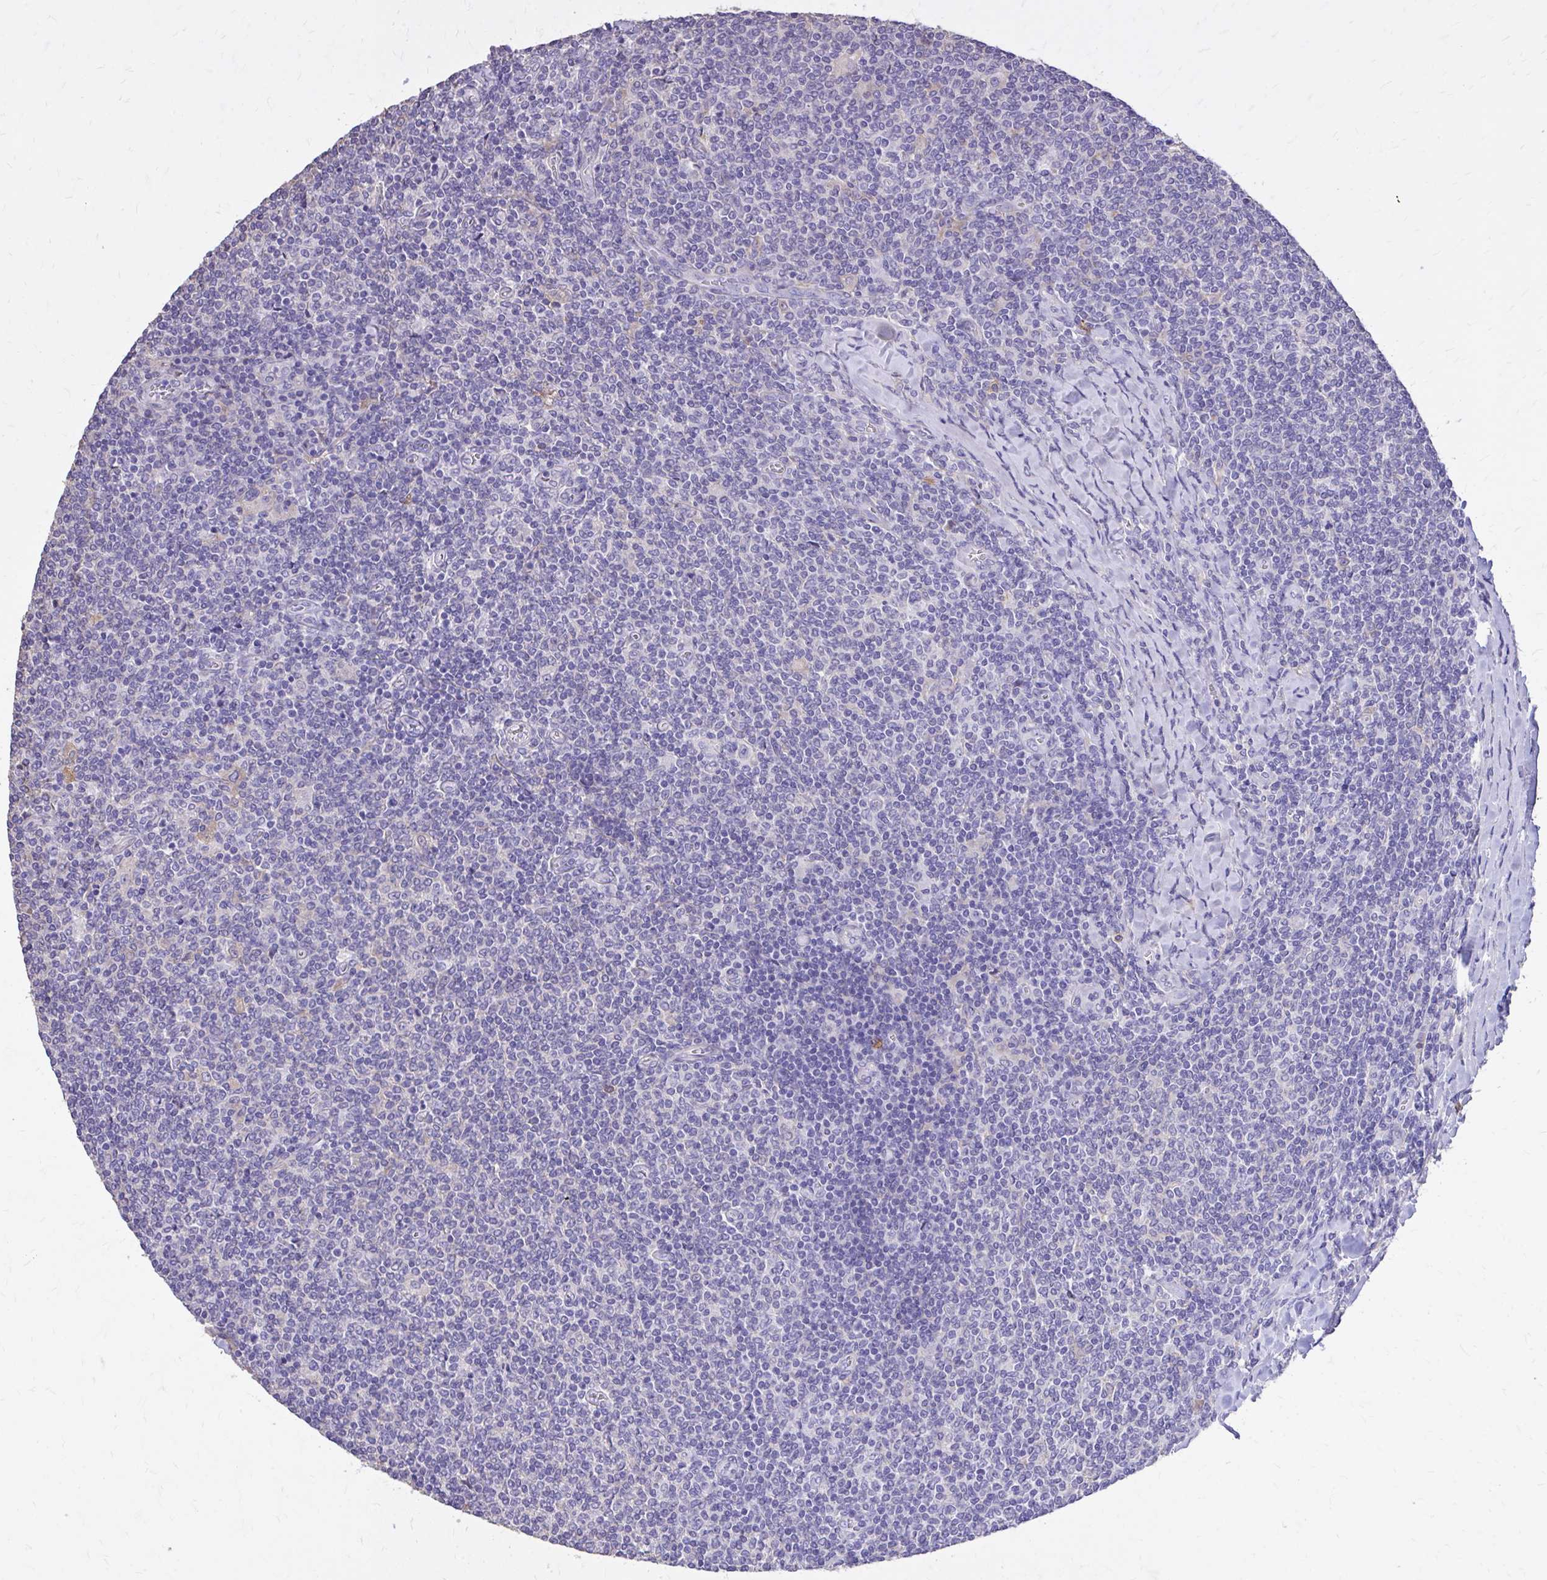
{"staining": {"intensity": "negative", "quantity": "none", "location": "none"}, "tissue": "lymphoma", "cell_type": "Tumor cells", "image_type": "cancer", "snomed": [{"axis": "morphology", "description": "Malignant lymphoma, non-Hodgkin's type, Low grade"}, {"axis": "topography", "description": "Lymph node"}], "caption": "The micrograph exhibits no significant positivity in tumor cells of malignant lymphoma, non-Hodgkin's type (low-grade).", "gene": "EPB41L1", "patient": {"sex": "male", "age": 52}}